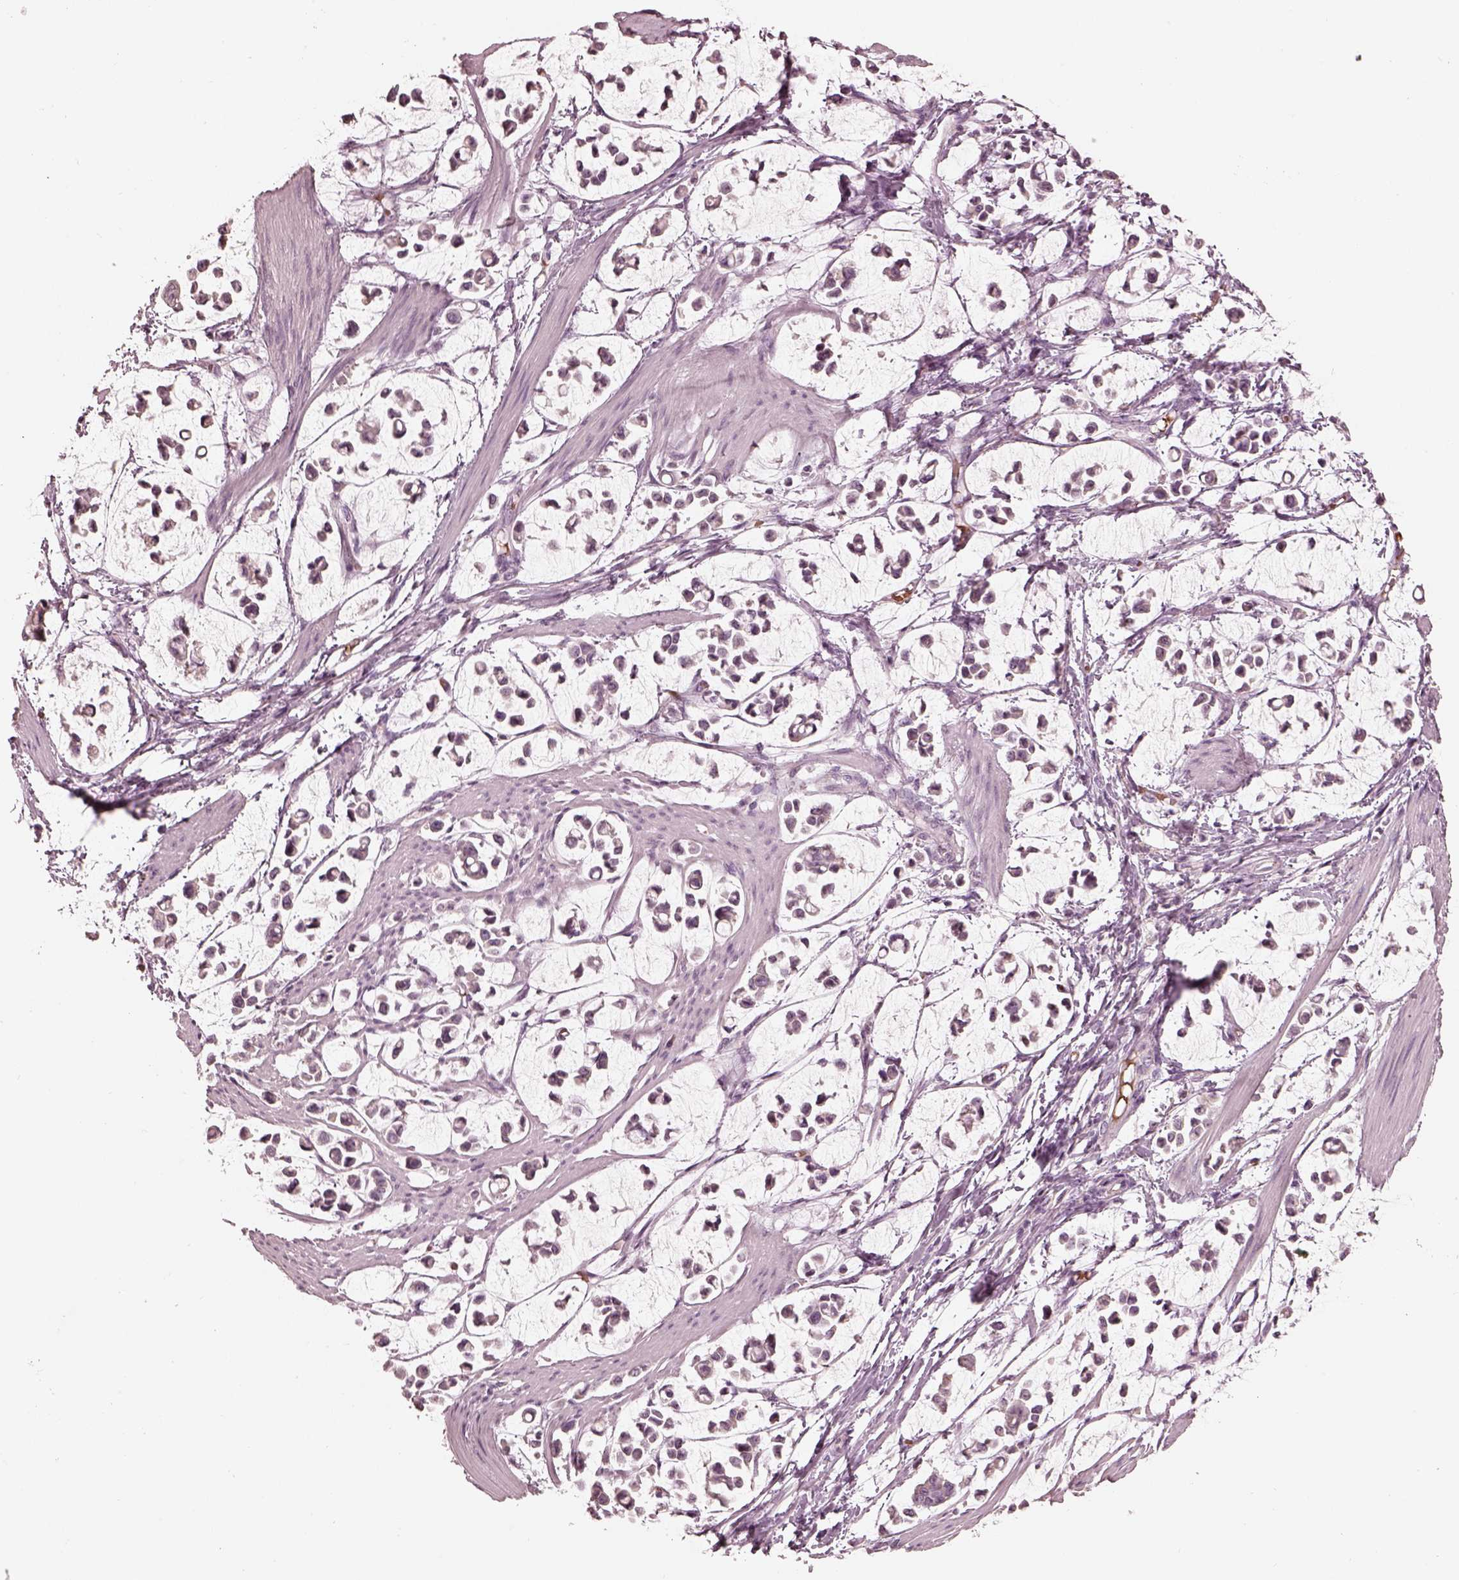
{"staining": {"intensity": "negative", "quantity": "none", "location": "none"}, "tissue": "stomach cancer", "cell_type": "Tumor cells", "image_type": "cancer", "snomed": [{"axis": "morphology", "description": "Adenocarcinoma, NOS"}, {"axis": "topography", "description": "Stomach"}], "caption": "Protein analysis of stomach adenocarcinoma demonstrates no significant expression in tumor cells. Nuclei are stained in blue.", "gene": "ANKLE1", "patient": {"sex": "male", "age": 82}}